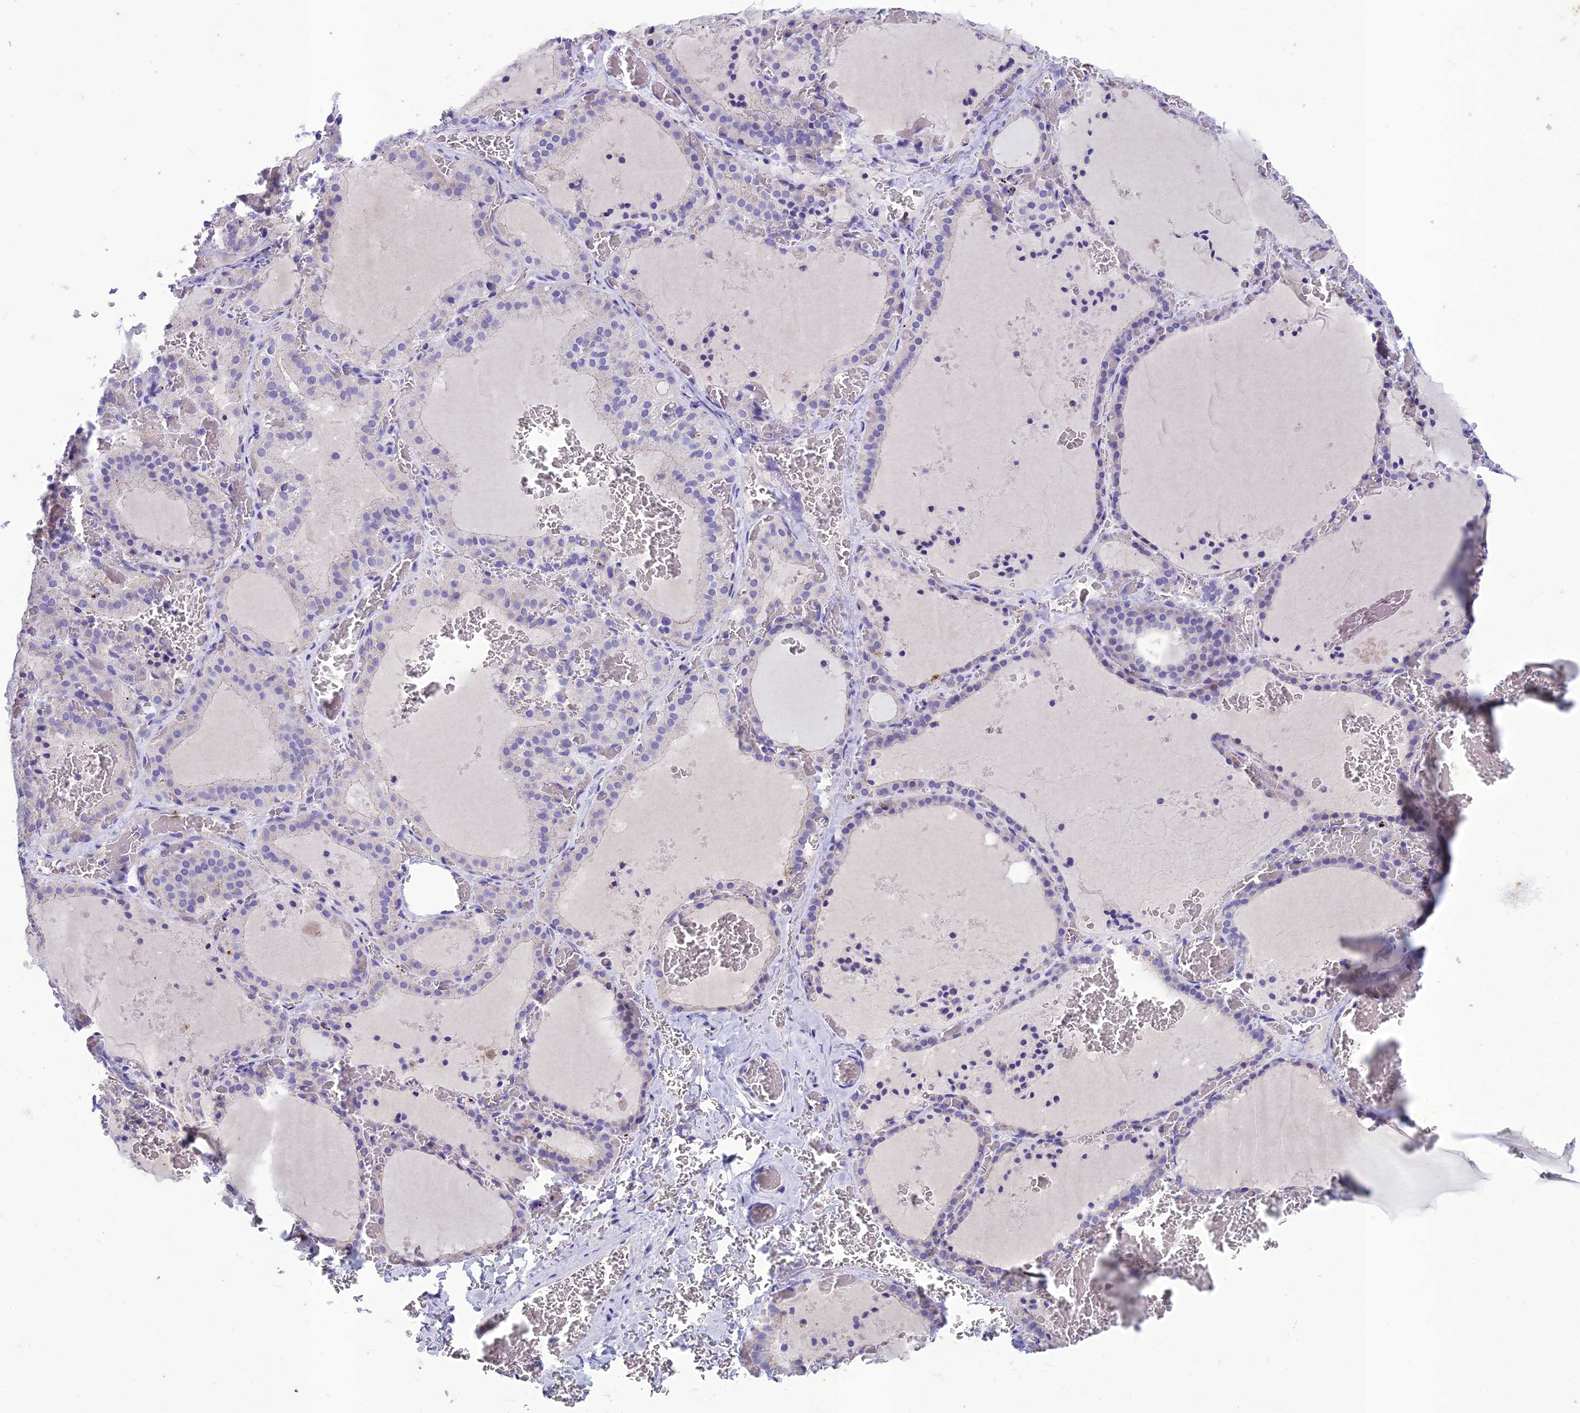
{"staining": {"intensity": "negative", "quantity": "none", "location": "none"}, "tissue": "thyroid gland", "cell_type": "Glandular cells", "image_type": "normal", "snomed": [{"axis": "morphology", "description": "Normal tissue, NOS"}, {"axis": "topography", "description": "Thyroid gland"}], "caption": "Photomicrograph shows no significant protein positivity in glandular cells of unremarkable thyroid gland.", "gene": "IFT172", "patient": {"sex": "female", "age": 39}}